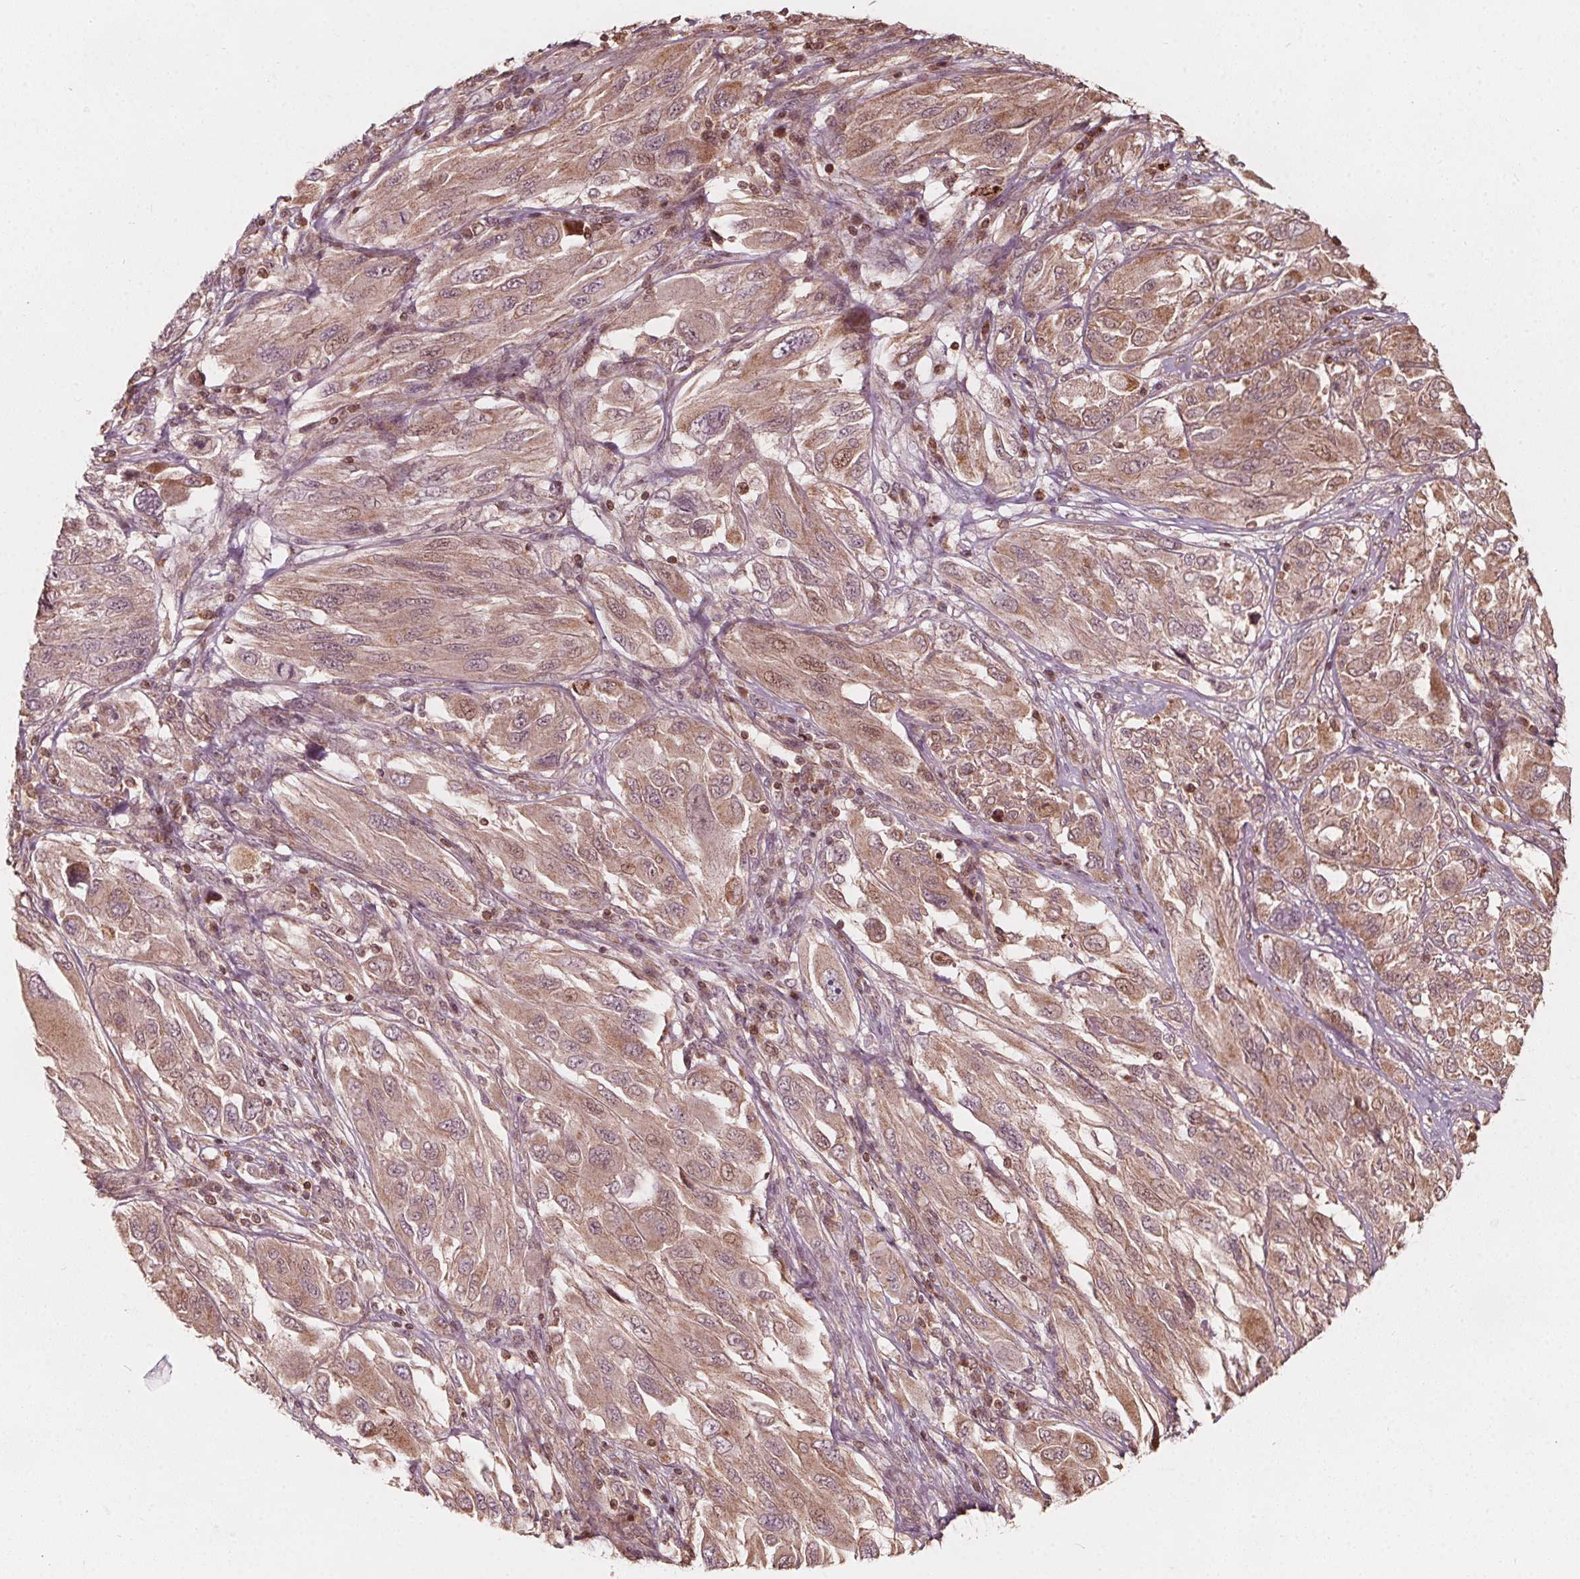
{"staining": {"intensity": "weak", "quantity": ">75%", "location": "cytoplasmic/membranous"}, "tissue": "melanoma", "cell_type": "Tumor cells", "image_type": "cancer", "snomed": [{"axis": "morphology", "description": "Malignant melanoma, NOS"}, {"axis": "topography", "description": "Skin"}], "caption": "The image displays a brown stain indicating the presence of a protein in the cytoplasmic/membranous of tumor cells in malignant melanoma.", "gene": "AIP", "patient": {"sex": "female", "age": 91}}